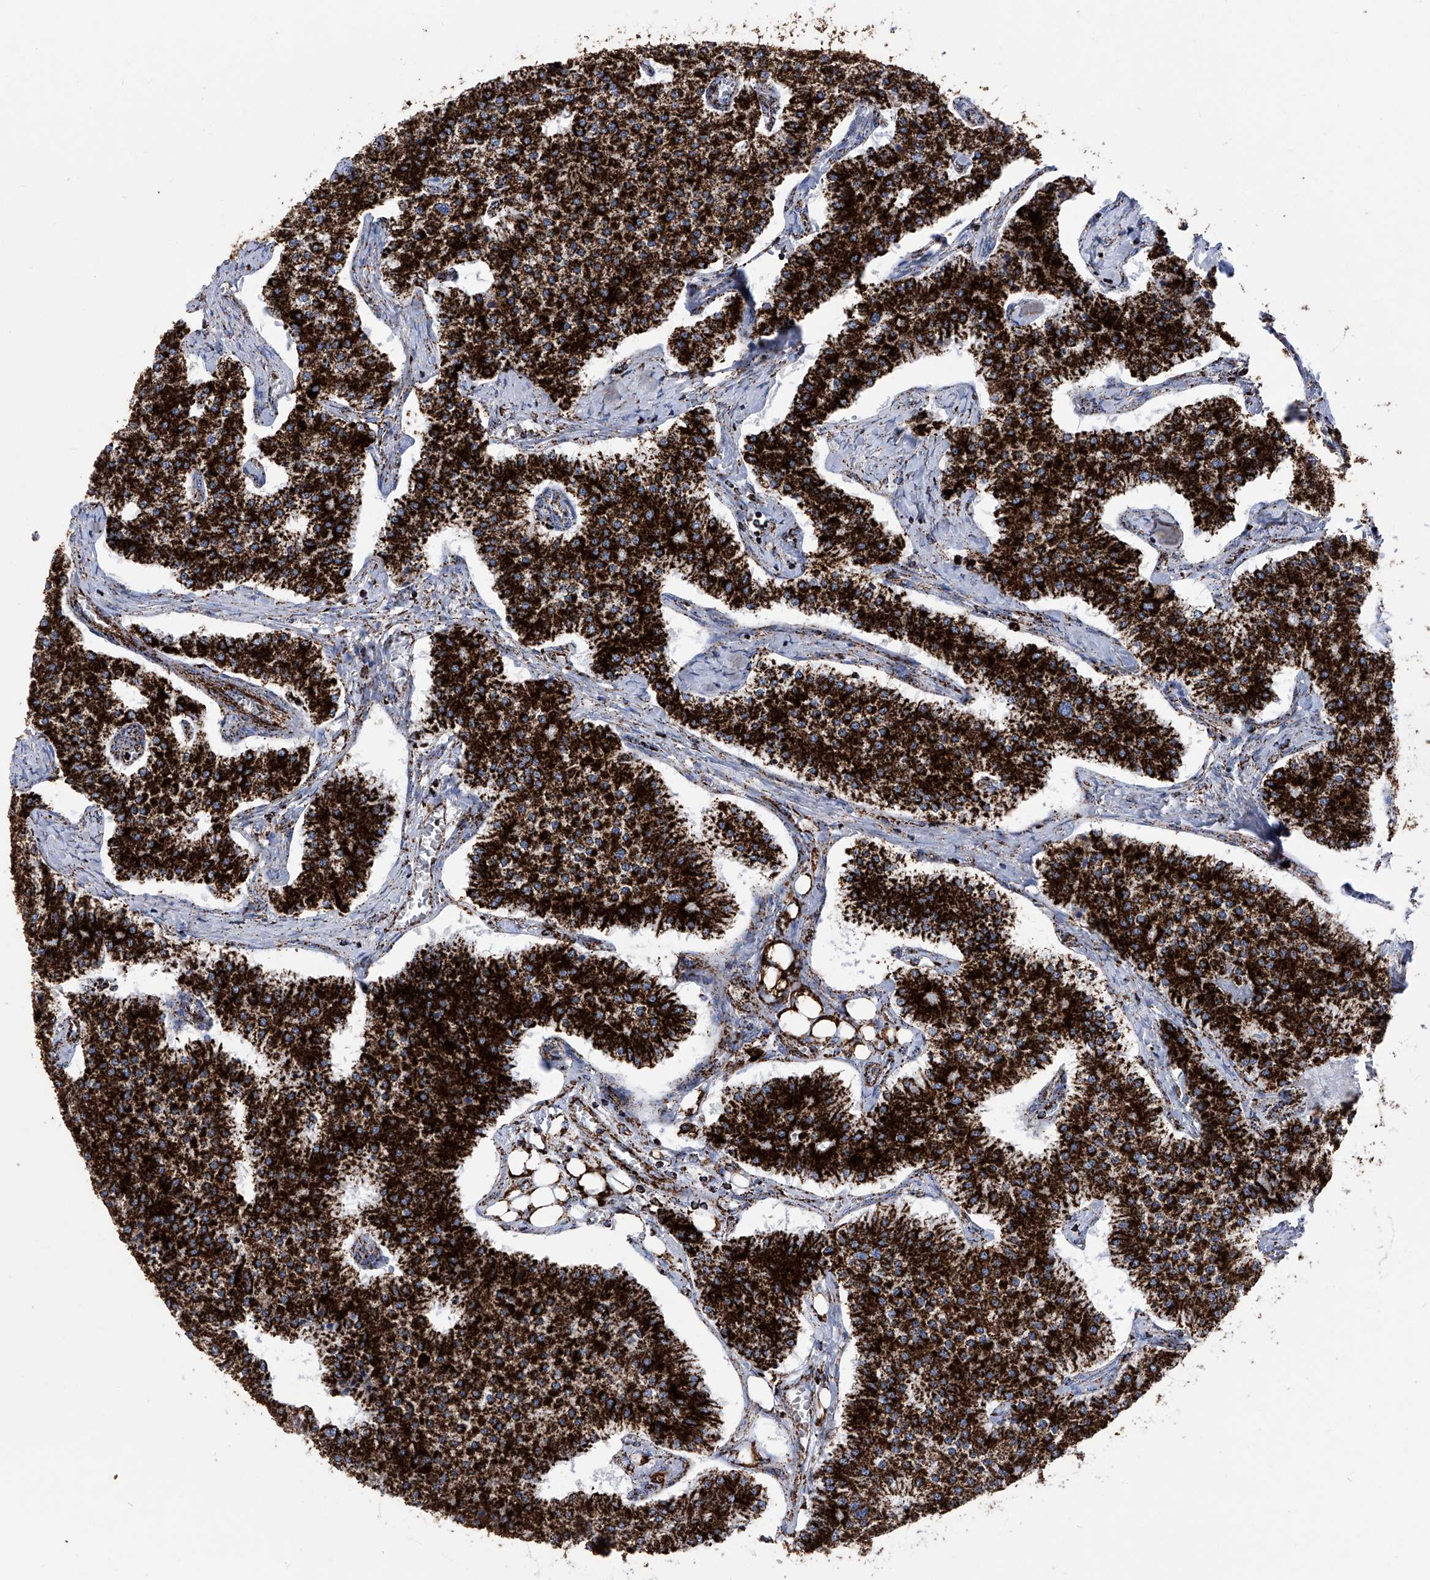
{"staining": {"intensity": "strong", "quantity": ">75%", "location": "cytoplasmic/membranous"}, "tissue": "carcinoid", "cell_type": "Tumor cells", "image_type": "cancer", "snomed": [{"axis": "morphology", "description": "Carcinoid, malignant, NOS"}, {"axis": "topography", "description": "Colon"}], "caption": "Immunohistochemical staining of malignant carcinoid demonstrates high levels of strong cytoplasmic/membranous protein expression in about >75% of tumor cells.", "gene": "ATP5PF", "patient": {"sex": "female", "age": 52}}